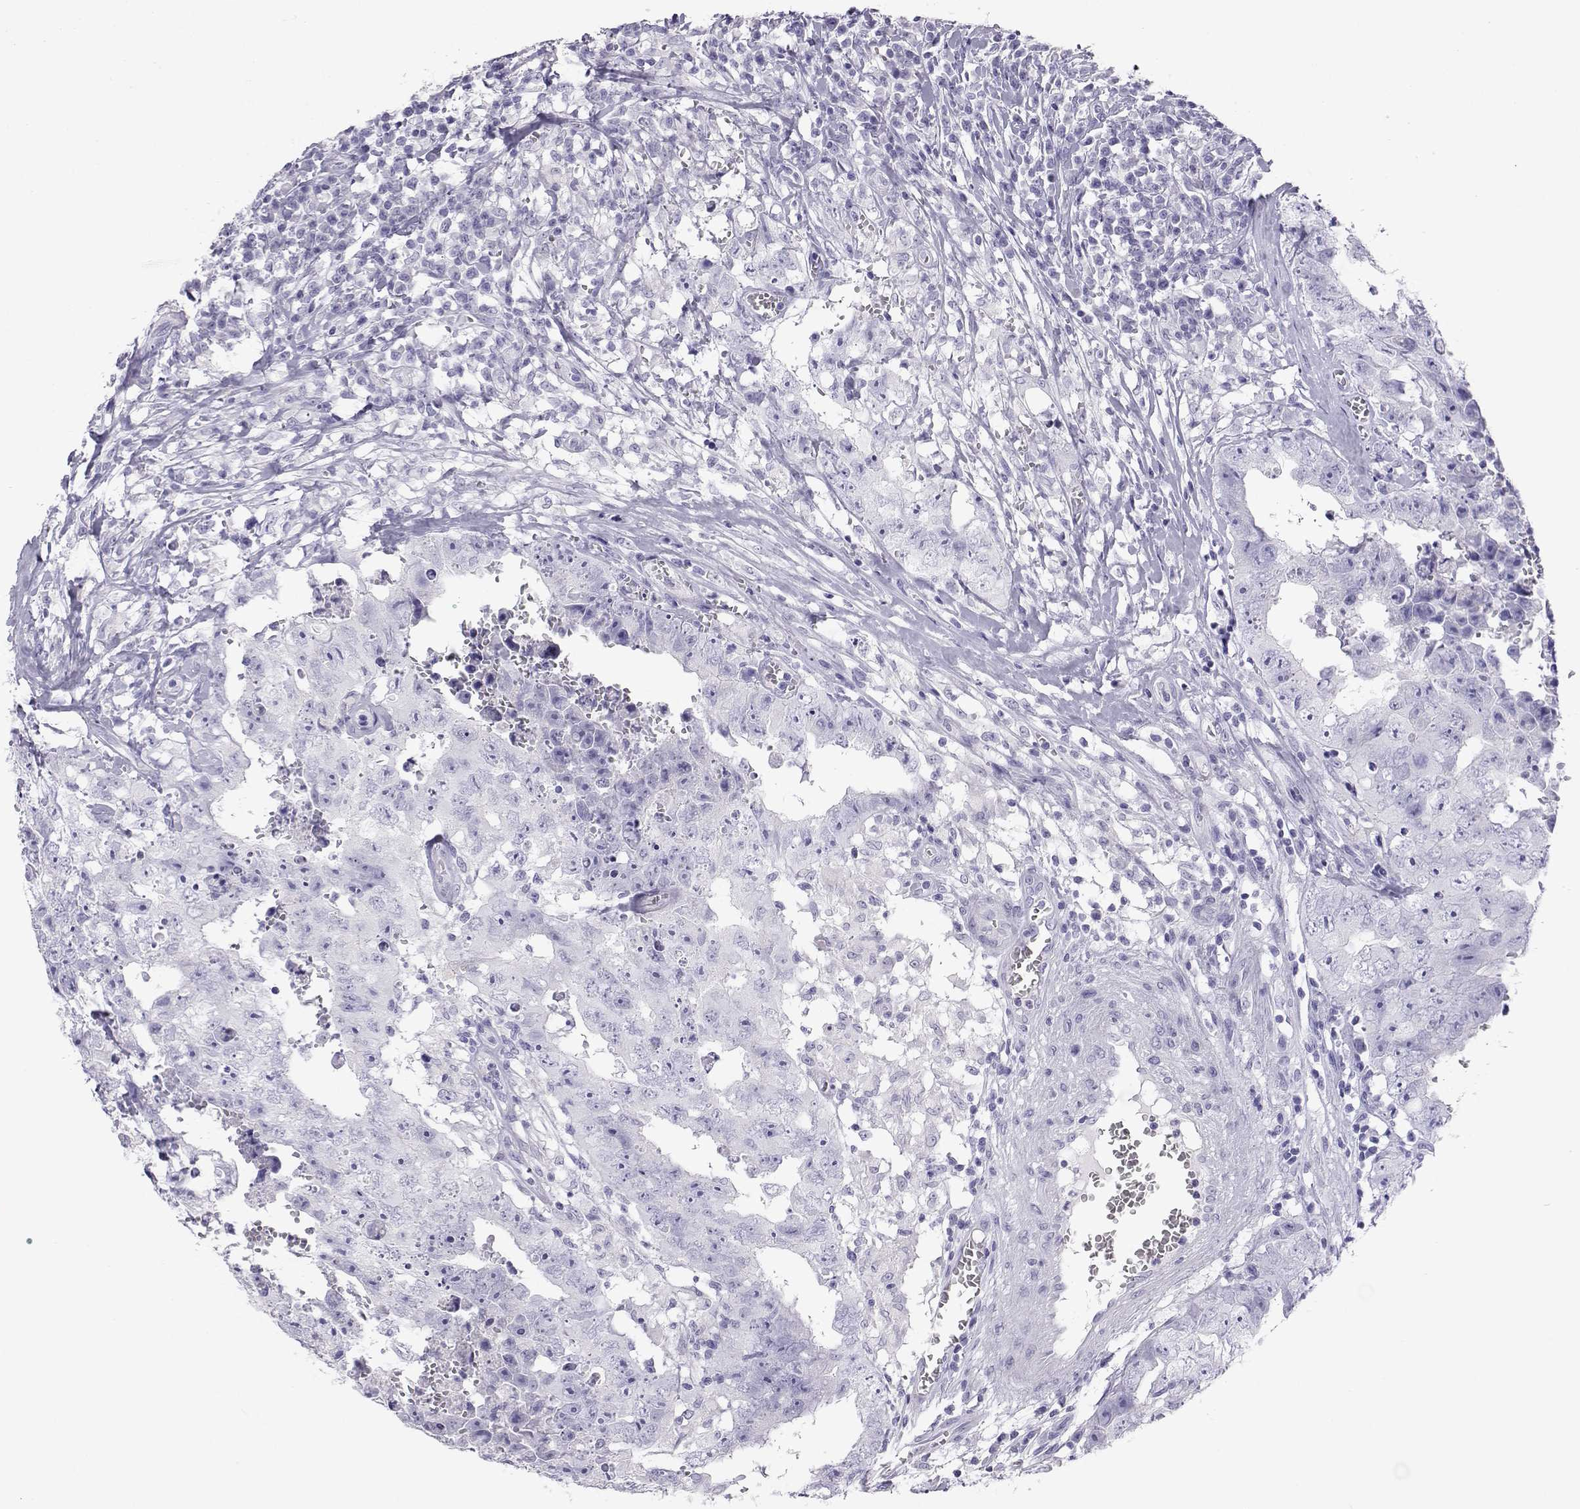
{"staining": {"intensity": "negative", "quantity": "none", "location": "none"}, "tissue": "testis cancer", "cell_type": "Tumor cells", "image_type": "cancer", "snomed": [{"axis": "morphology", "description": "Carcinoma, Embryonal, NOS"}, {"axis": "topography", "description": "Testis"}], "caption": "There is no significant positivity in tumor cells of testis cancer.", "gene": "PLIN4", "patient": {"sex": "male", "age": 36}}